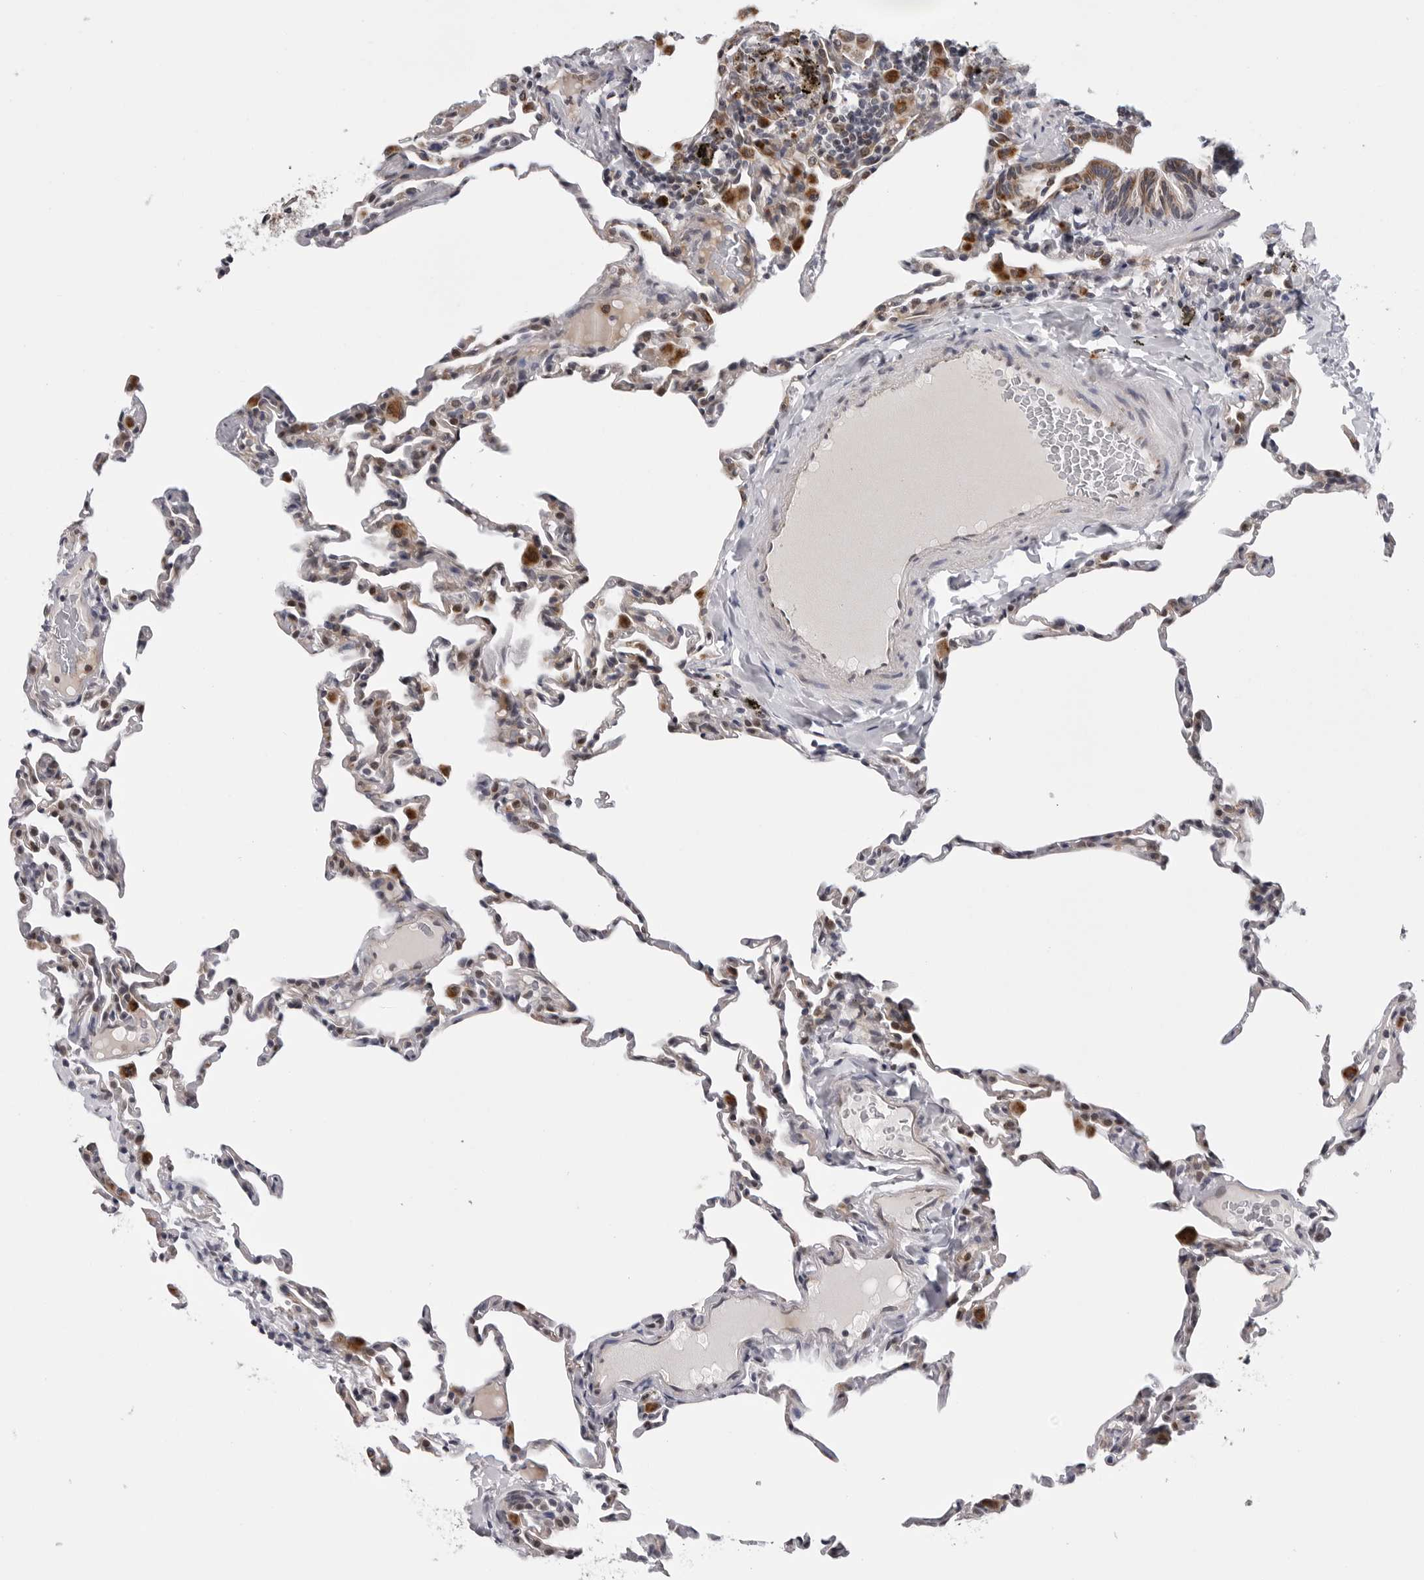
{"staining": {"intensity": "weak", "quantity": "<25%", "location": "cytoplasmic/membranous"}, "tissue": "lung", "cell_type": "Alveolar cells", "image_type": "normal", "snomed": [{"axis": "morphology", "description": "Normal tissue, NOS"}, {"axis": "topography", "description": "Lung"}], "caption": "The image displays no staining of alveolar cells in normal lung.", "gene": "CDK20", "patient": {"sex": "male", "age": 20}}